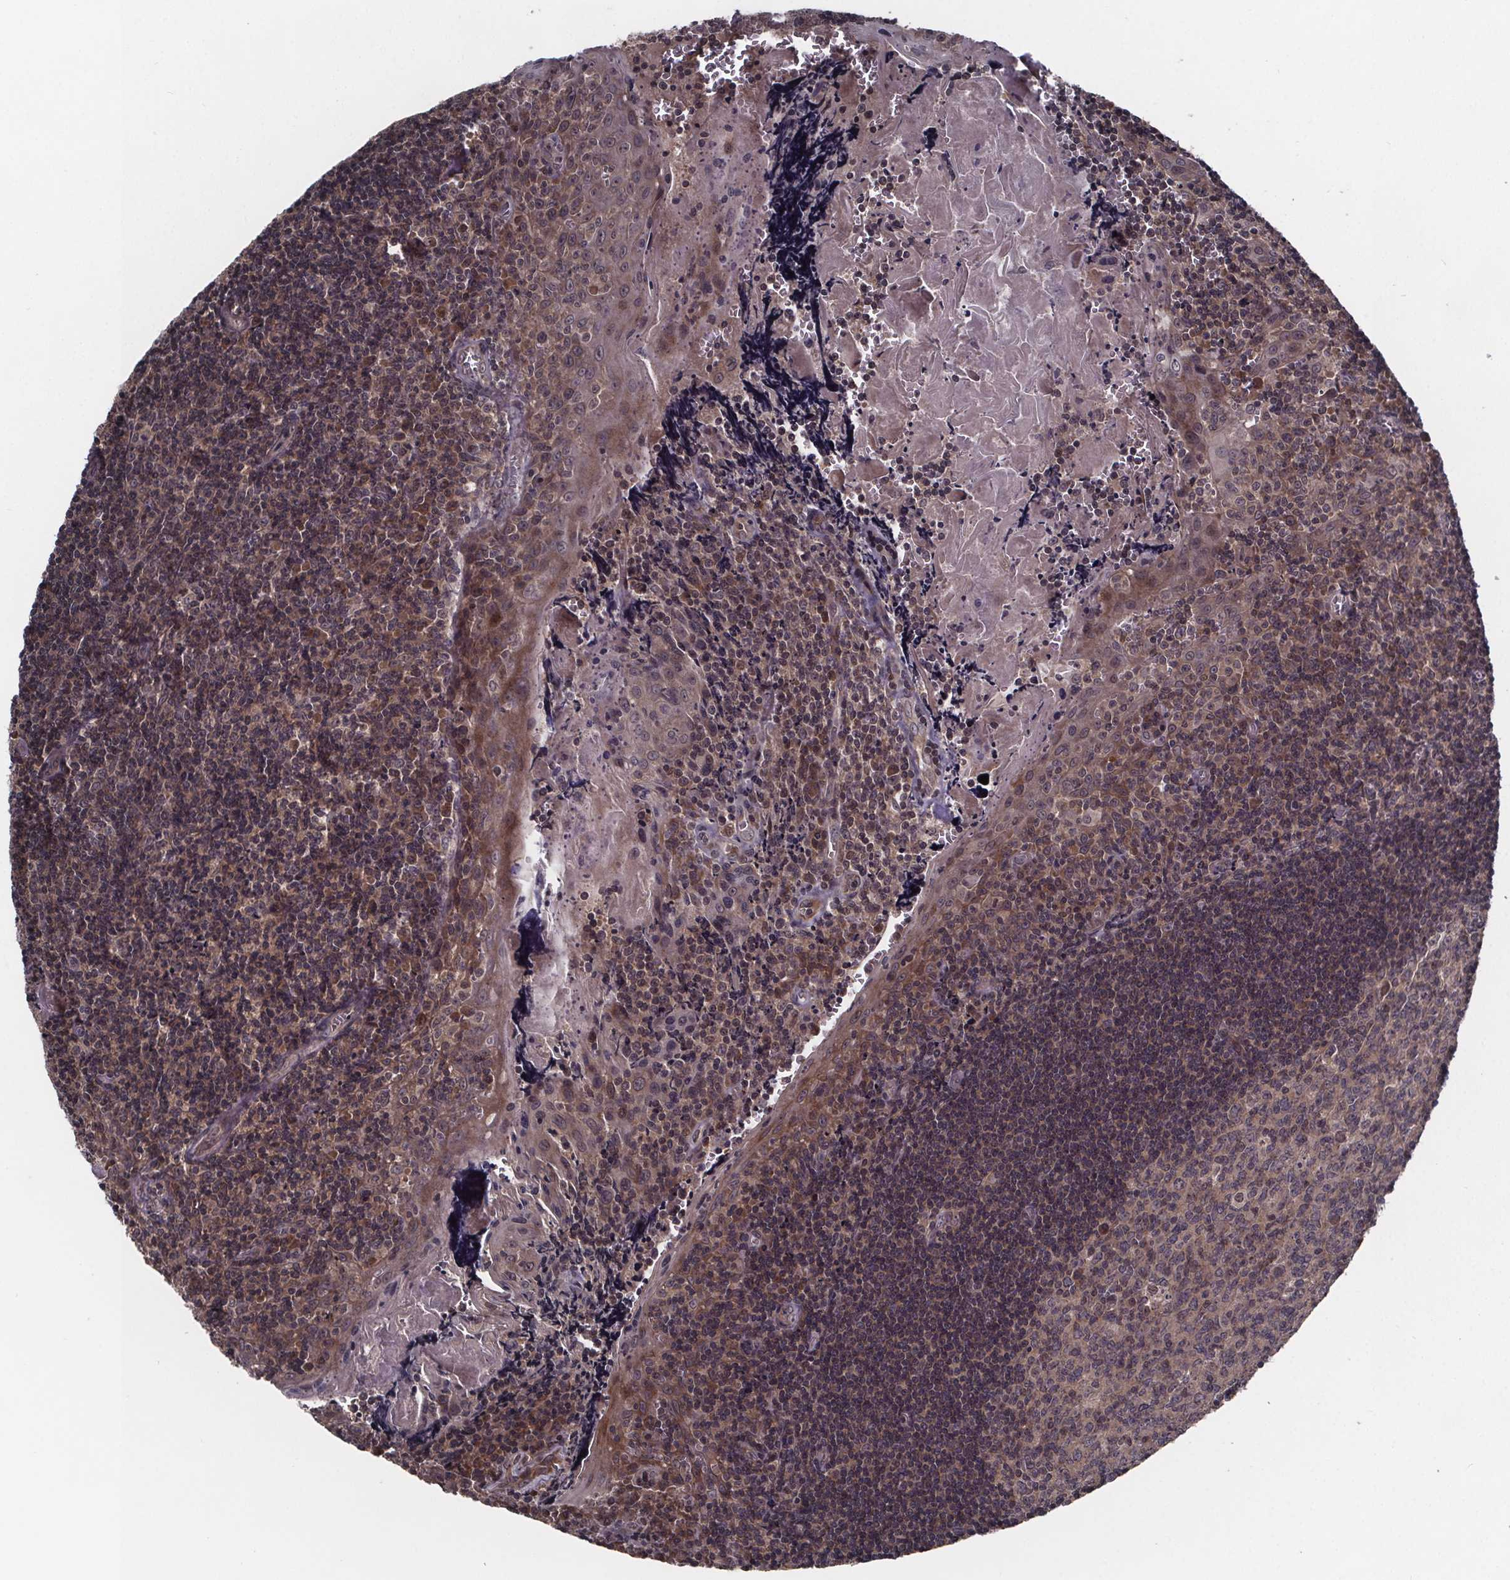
{"staining": {"intensity": "weak", "quantity": ">75%", "location": "cytoplasmic/membranous,nuclear"}, "tissue": "tonsil", "cell_type": "Germinal center cells", "image_type": "normal", "snomed": [{"axis": "morphology", "description": "Normal tissue, NOS"}, {"axis": "morphology", "description": "Inflammation, NOS"}, {"axis": "topography", "description": "Tonsil"}], "caption": "Unremarkable tonsil shows weak cytoplasmic/membranous,nuclear expression in about >75% of germinal center cells (DAB = brown stain, brightfield microscopy at high magnification)..", "gene": "FN3KRP", "patient": {"sex": "female", "age": 31}}